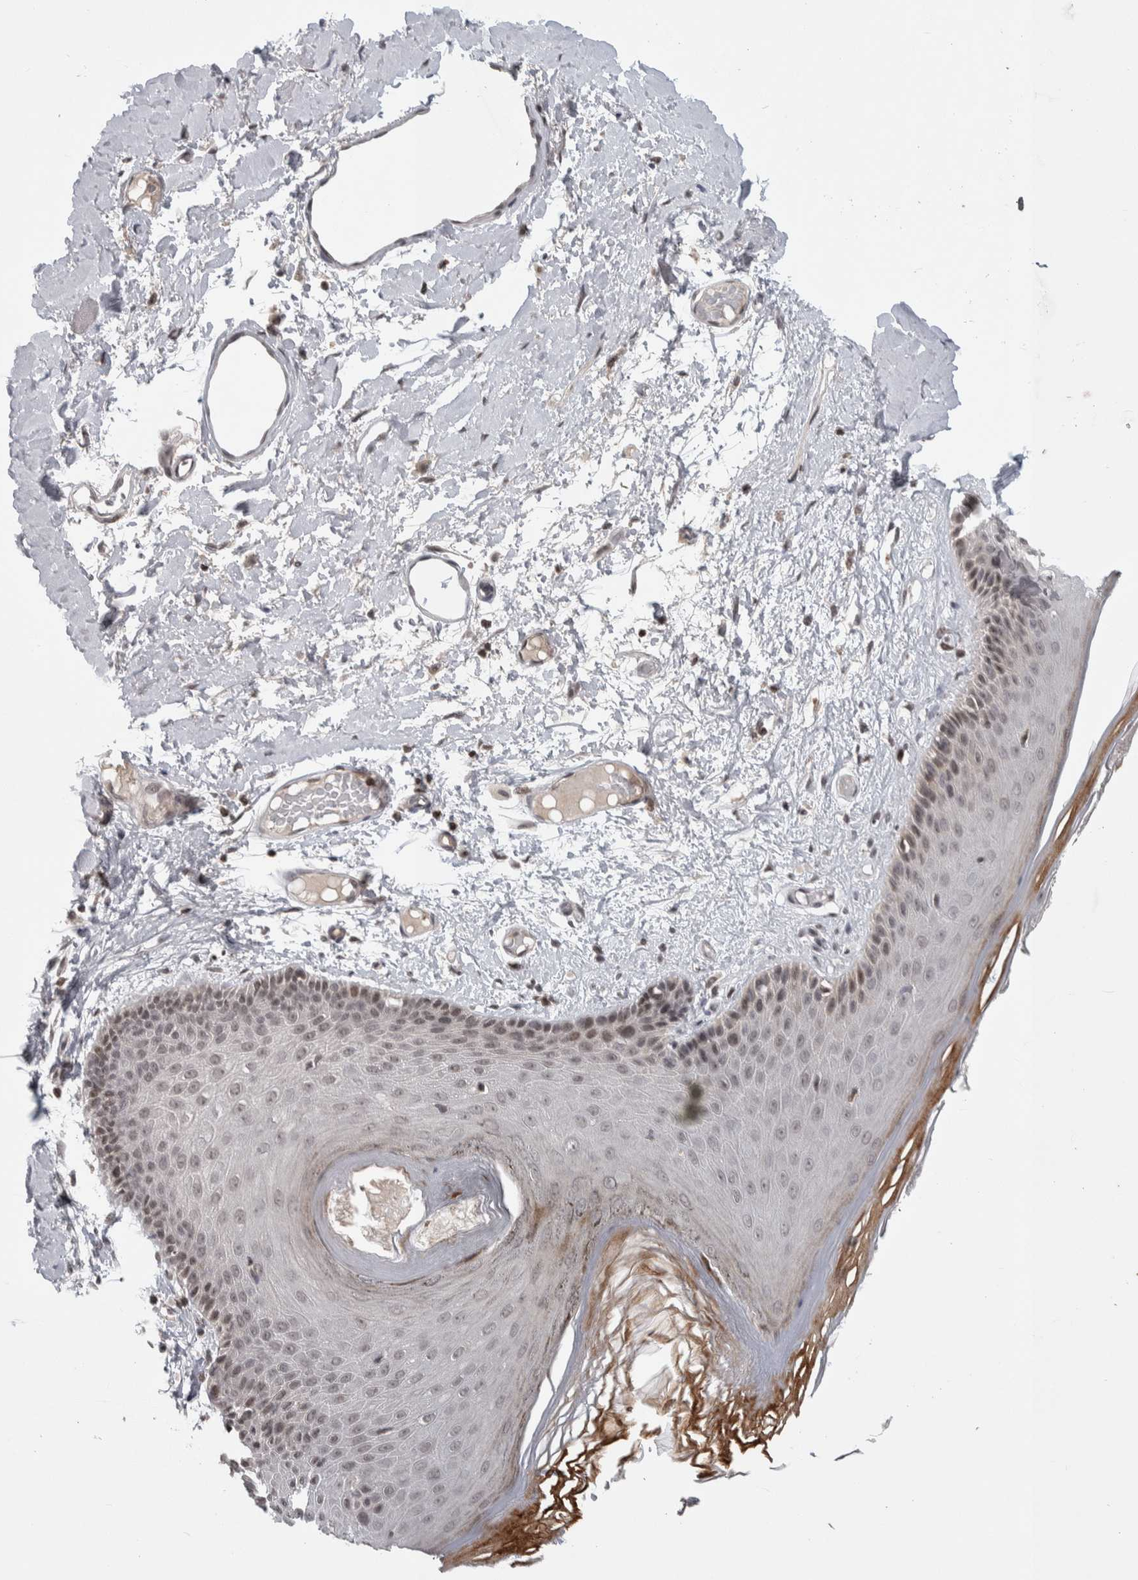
{"staining": {"intensity": "weak", "quantity": "25%-75%", "location": "cytoplasmic/membranous,nuclear"}, "tissue": "skin", "cell_type": "Epidermal cells", "image_type": "normal", "snomed": [{"axis": "morphology", "description": "Normal tissue, NOS"}, {"axis": "topography", "description": "Vulva"}], "caption": "Immunohistochemistry (IHC) micrograph of unremarkable human skin stained for a protein (brown), which demonstrates low levels of weak cytoplasmic/membranous,nuclear staining in about 25%-75% of epidermal cells.", "gene": "ZSCAN21", "patient": {"sex": "female", "age": 73}}